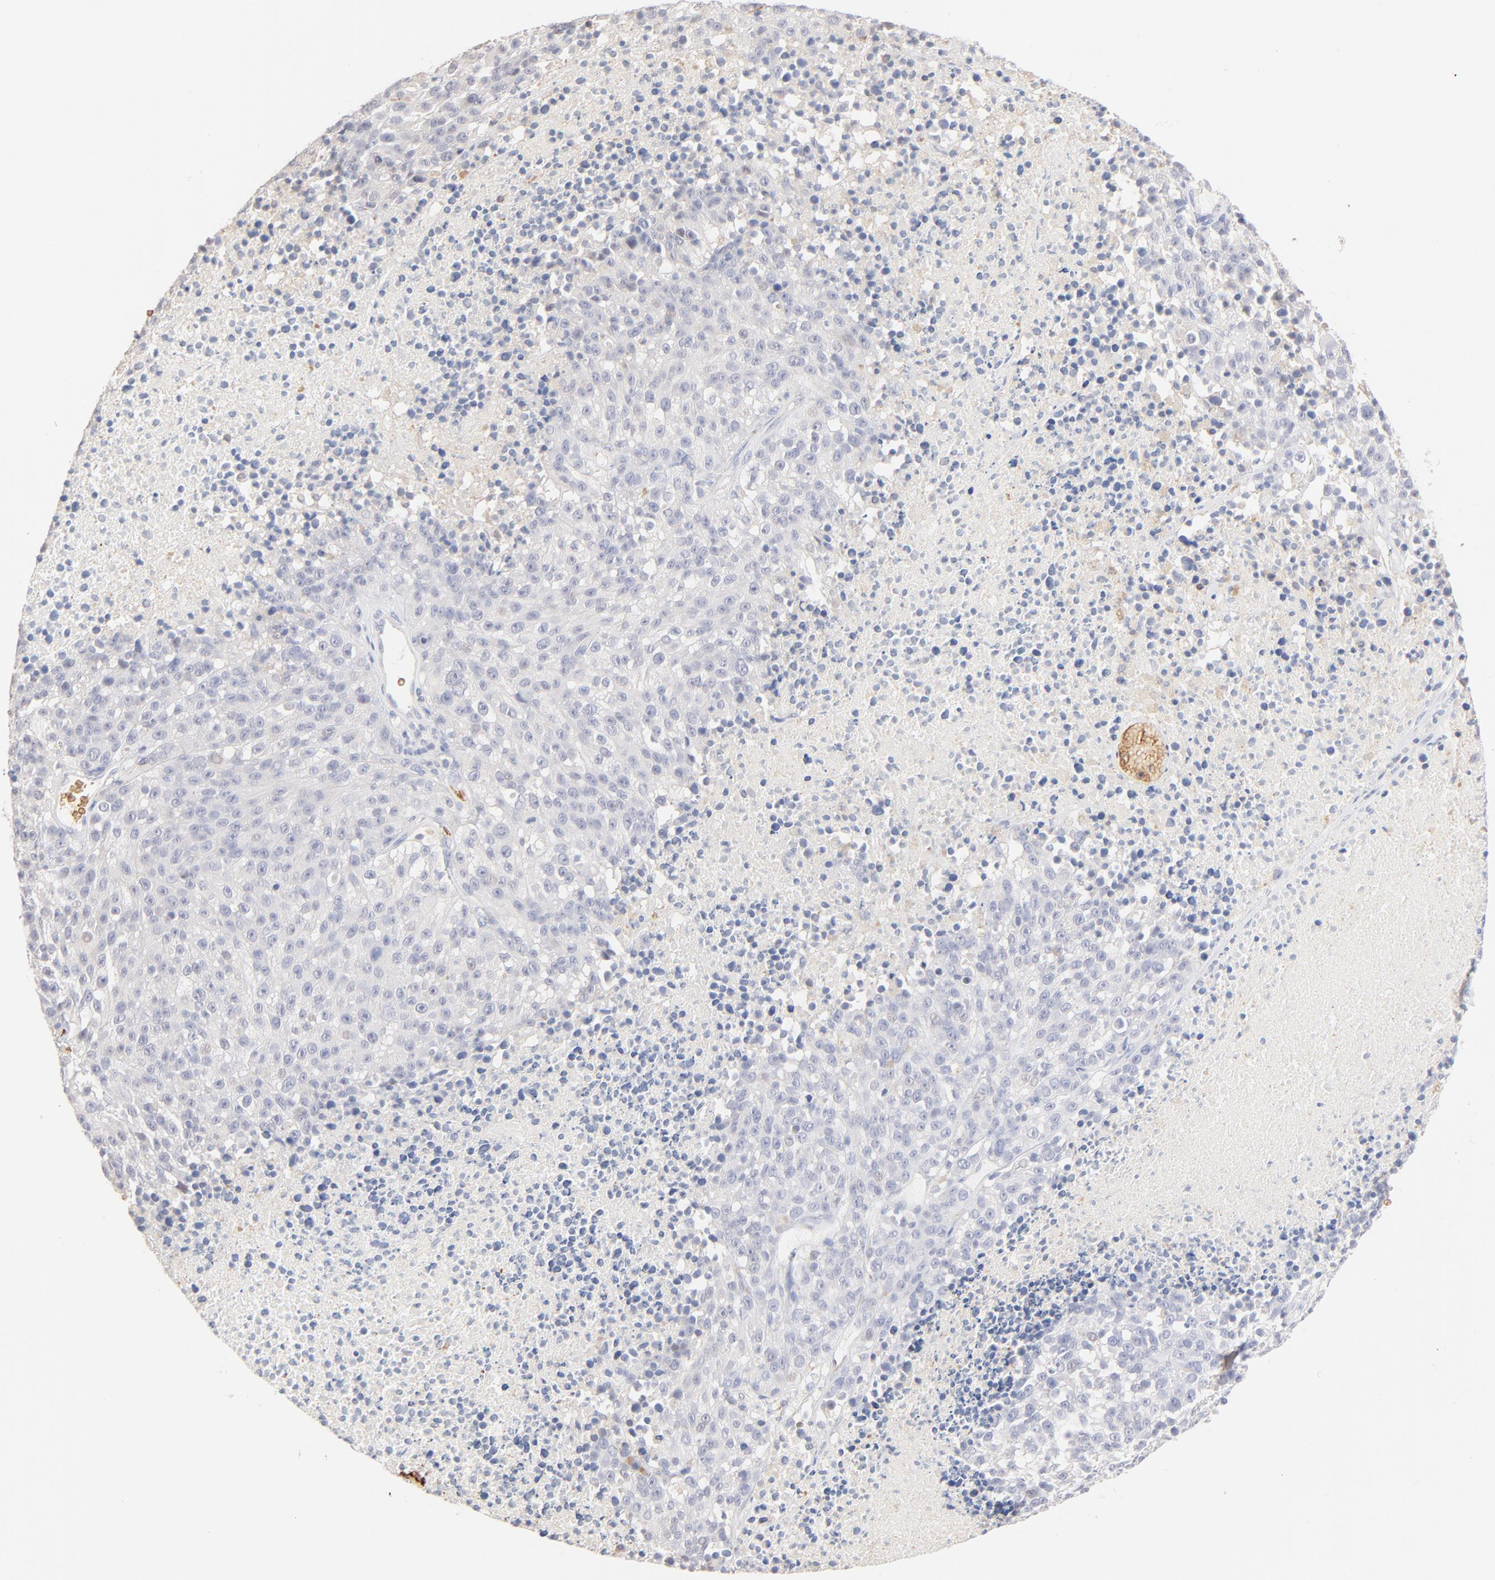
{"staining": {"intensity": "negative", "quantity": "none", "location": "none"}, "tissue": "melanoma", "cell_type": "Tumor cells", "image_type": "cancer", "snomed": [{"axis": "morphology", "description": "Malignant melanoma, Metastatic site"}, {"axis": "topography", "description": "Cerebral cortex"}], "caption": "DAB (3,3'-diaminobenzidine) immunohistochemical staining of malignant melanoma (metastatic site) reveals no significant positivity in tumor cells. Nuclei are stained in blue.", "gene": "SPTB", "patient": {"sex": "female", "age": 52}}